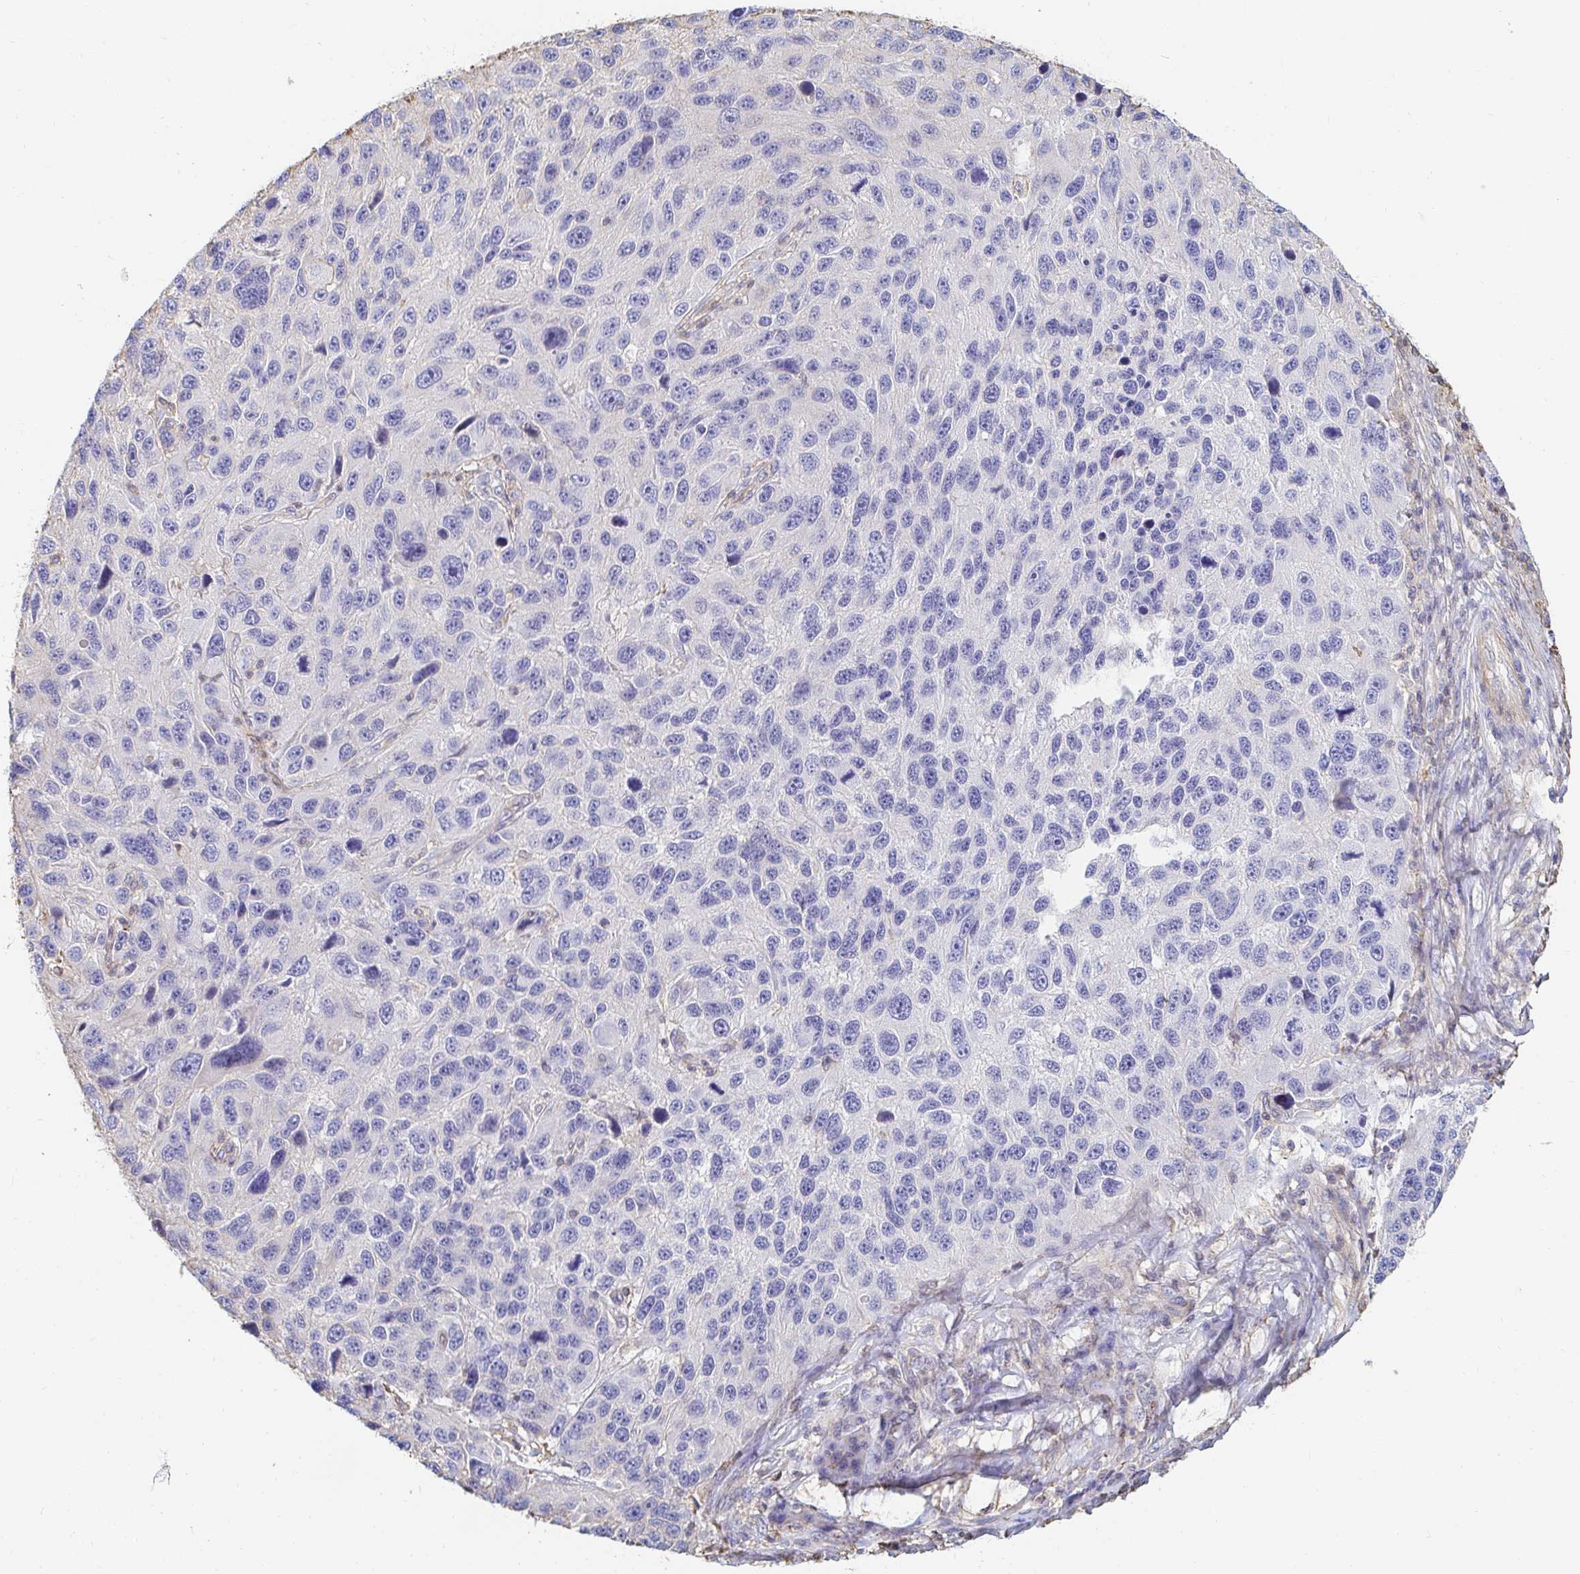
{"staining": {"intensity": "negative", "quantity": "none", "location": "none"}, "tissue": "melanoma", "cell_type": "Tumor cells", "image_type": "cancer", "snomed": [{"axis": "morphology", "description": "Malignant melanoma, NOS"}, {"axis": "topography", "description": "Skin"}], "caption": "Tumor cells are negative for protein expression in human melanoma.", "gene": "PTPN14", "patient": {"sex": "male", "age": 53}}